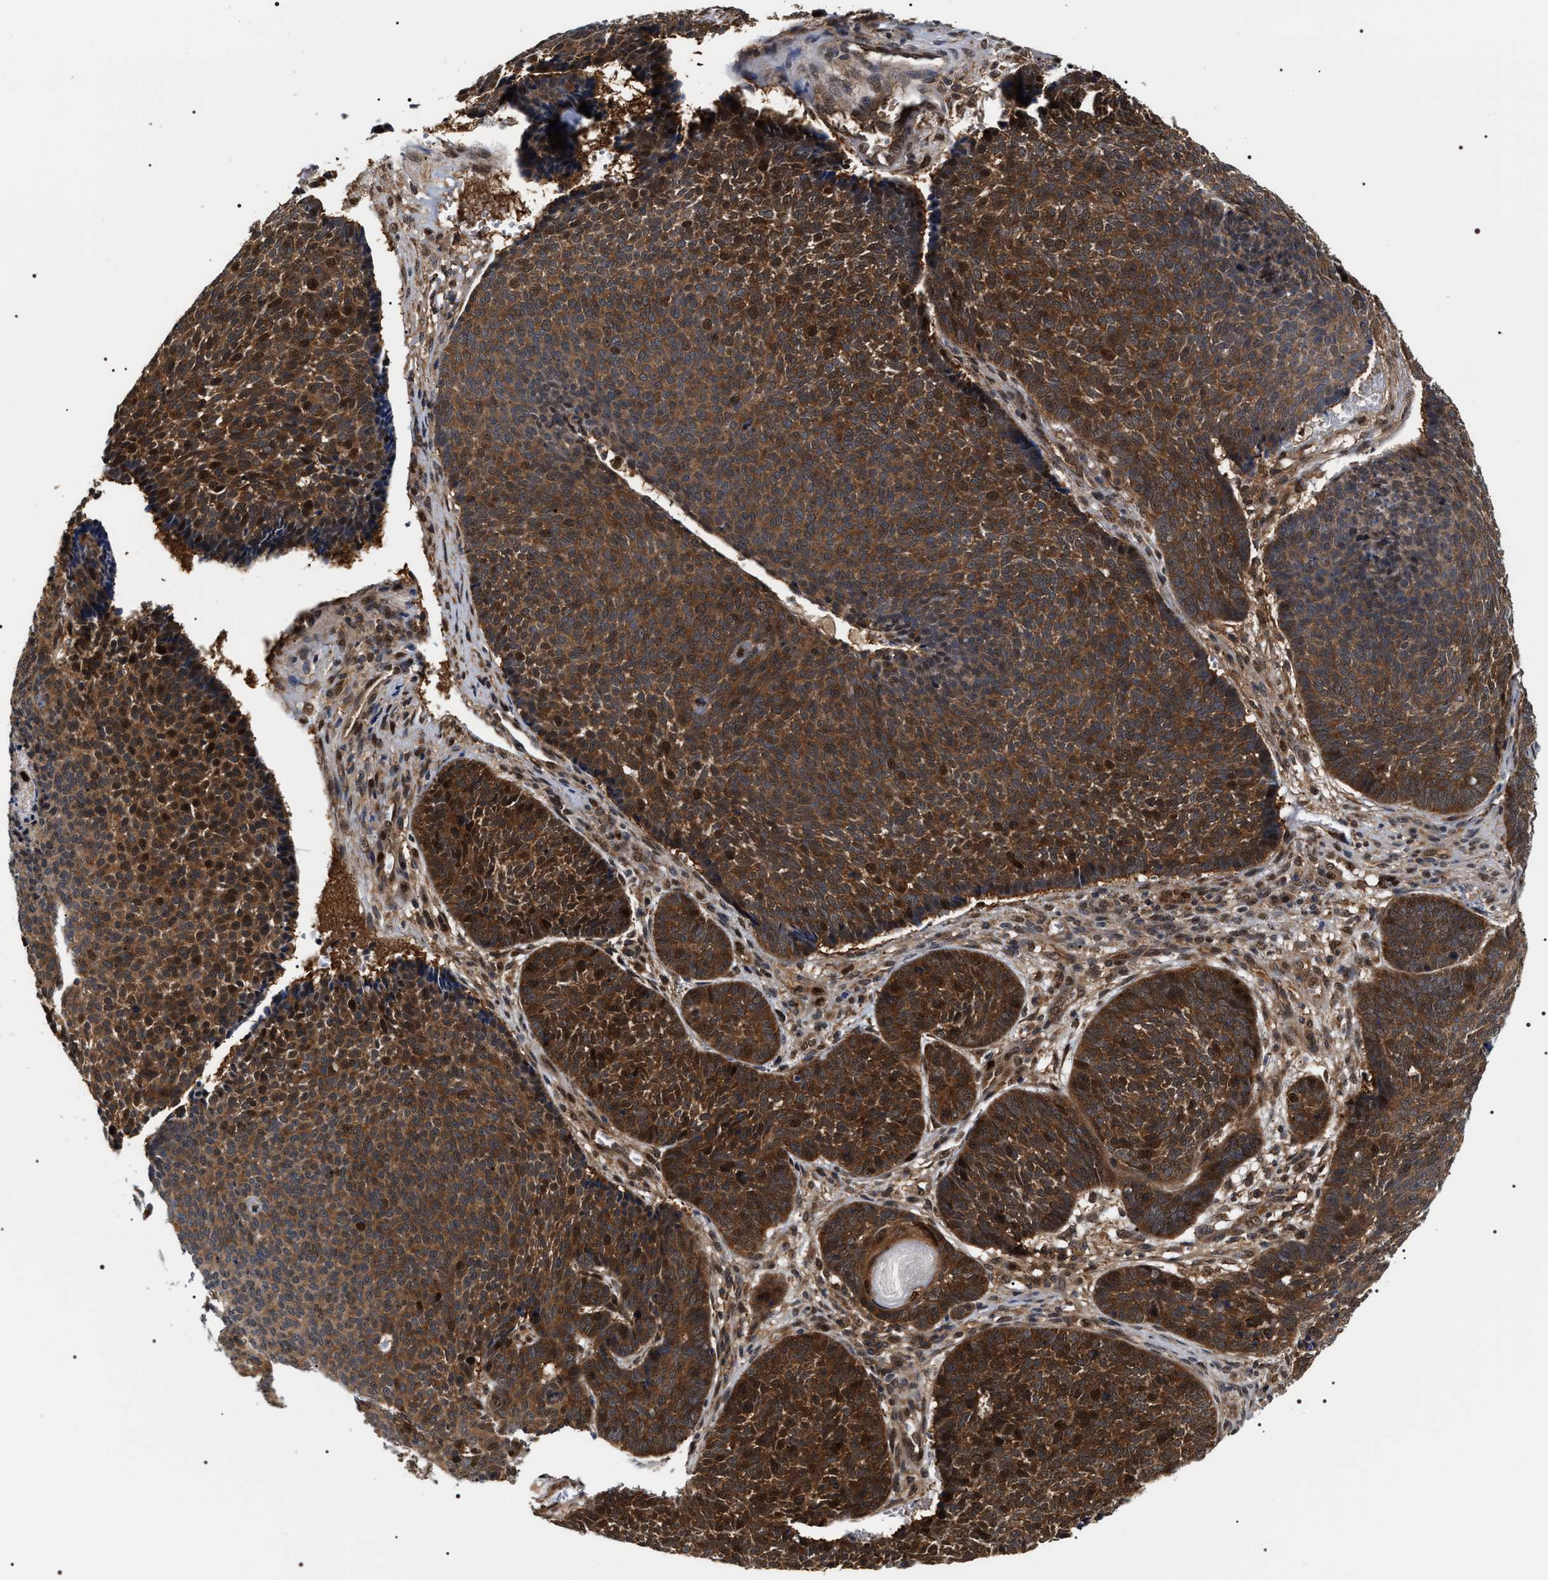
{"staining": {"intensity": "strong", "quantity": ">75%", "location": "cytoplasmic/membranous,nuclear"}, "tissue": "skin cancer", "cell_type": "Tumor cells", "image_type": "cancer", "snomed": [{"axis": "morphology", "description": "Basal cell carcinoma"}, {"axis": "topography", "description": "Skin"}], "caption": "Immunohistochemical staining of human skin cancer reveals high levels of strong cytoplasmic/membranous and nuclear staining in approximately >75% of tumor cells.", "gene": "BAG6", "patient": {"sex": "male", "age": 84}}